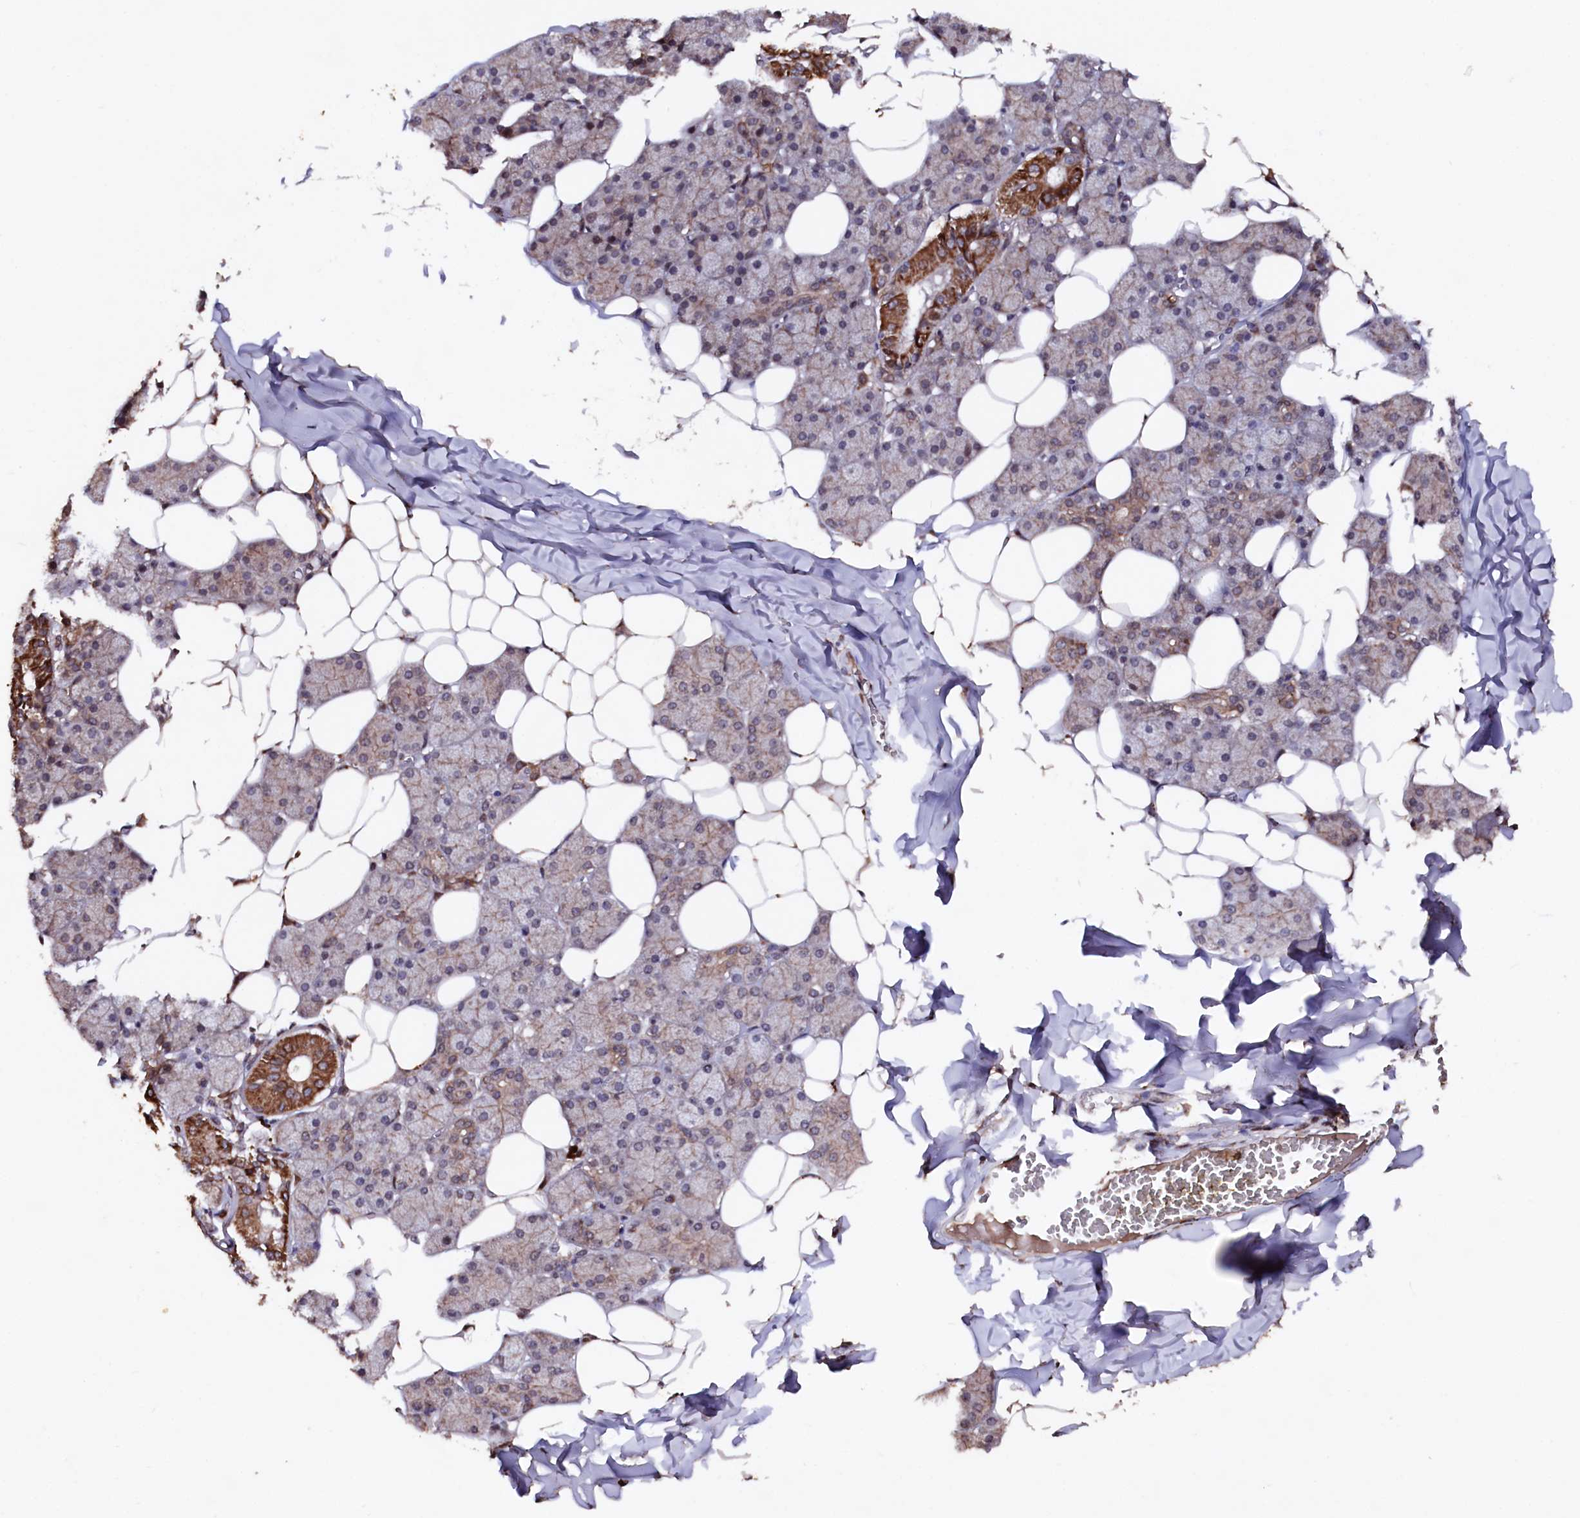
{"staining": {"intensity": "strong", "quantity": "<25%", "location": "cytoplasmic/membranous"}, "tissue": "salivary gland", "cell_type": "Glandular cells", "image_type": "normal", "snomed": [{"axis": "morphology", "description": "Normal tissue, NOS"}, {"axis": "topography", "description": "Salivary gland"}], "caption": "Immunohistochemical staining of unremarkable salivary gland demonstrates medium levels of strong cytoplasmic/membranous staining in about <25% of glandular cells.", "gene": "MYO1H", "patient": {"sex": "female", "age": 33}}